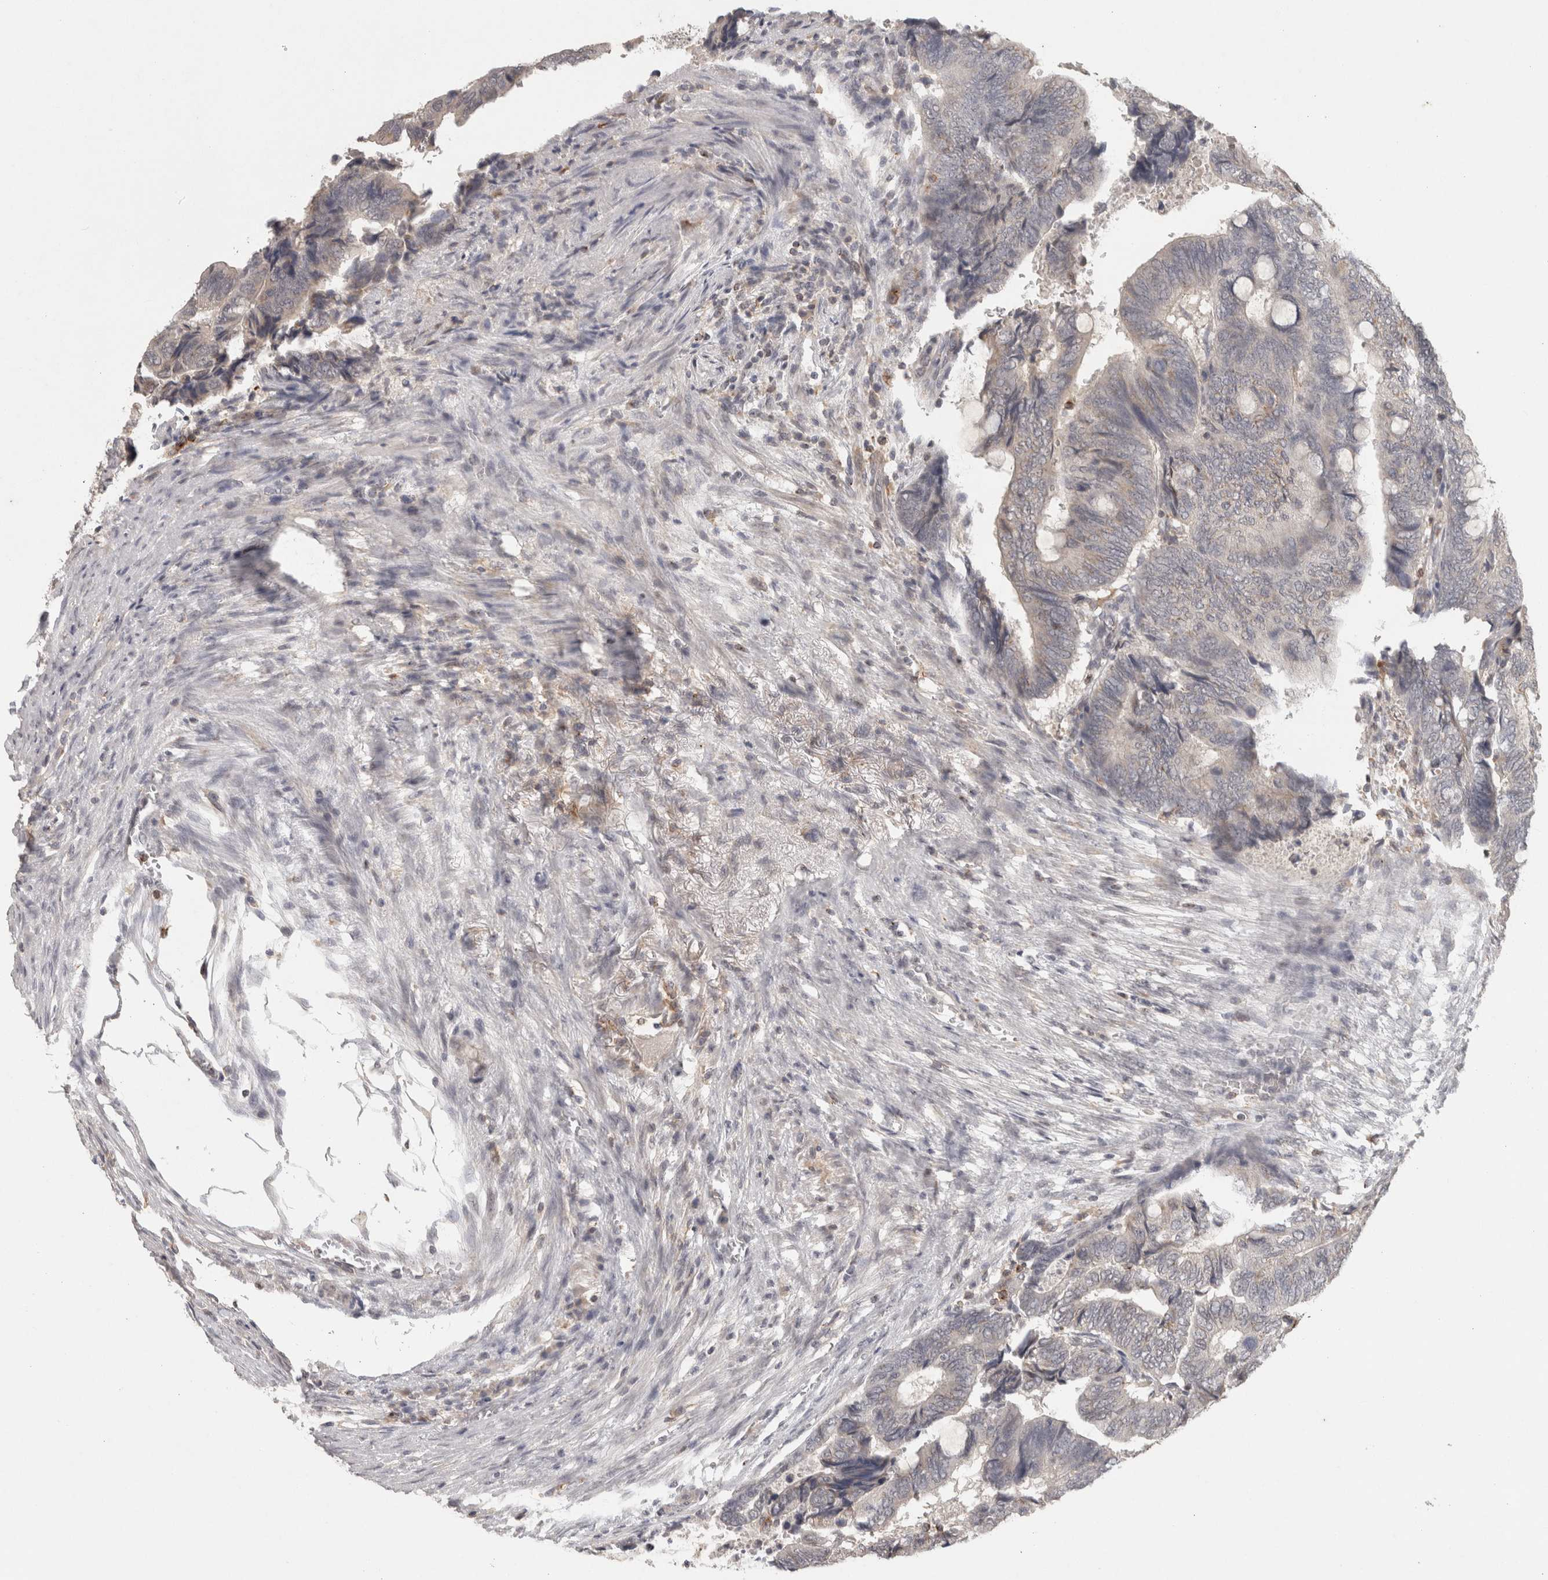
{"staining": {"intensity": "negative", "quantity": "none", "location": "none"}, "tissue": "colorectal cancer", "cell_type": "Tumor cells", "image_type": "cancer", "snomed": [{"axis": "morphology", "description": "Normal tissue, NOS"}, {"axis": "morphology", "description": "Adenocarcinoma, NOS"}, {"axis": "topography", "description": "Rectum"}, {"axis": "topography", "description": "Peripheral nerve tissue"}], "caption": "A histopathology image of adenocarcinoma (colorectal) stained for a protein exhibits no brown staining in tumor cells.", "gene": "HAVCR2", "patient": {"sex": "male", "age": 92}}